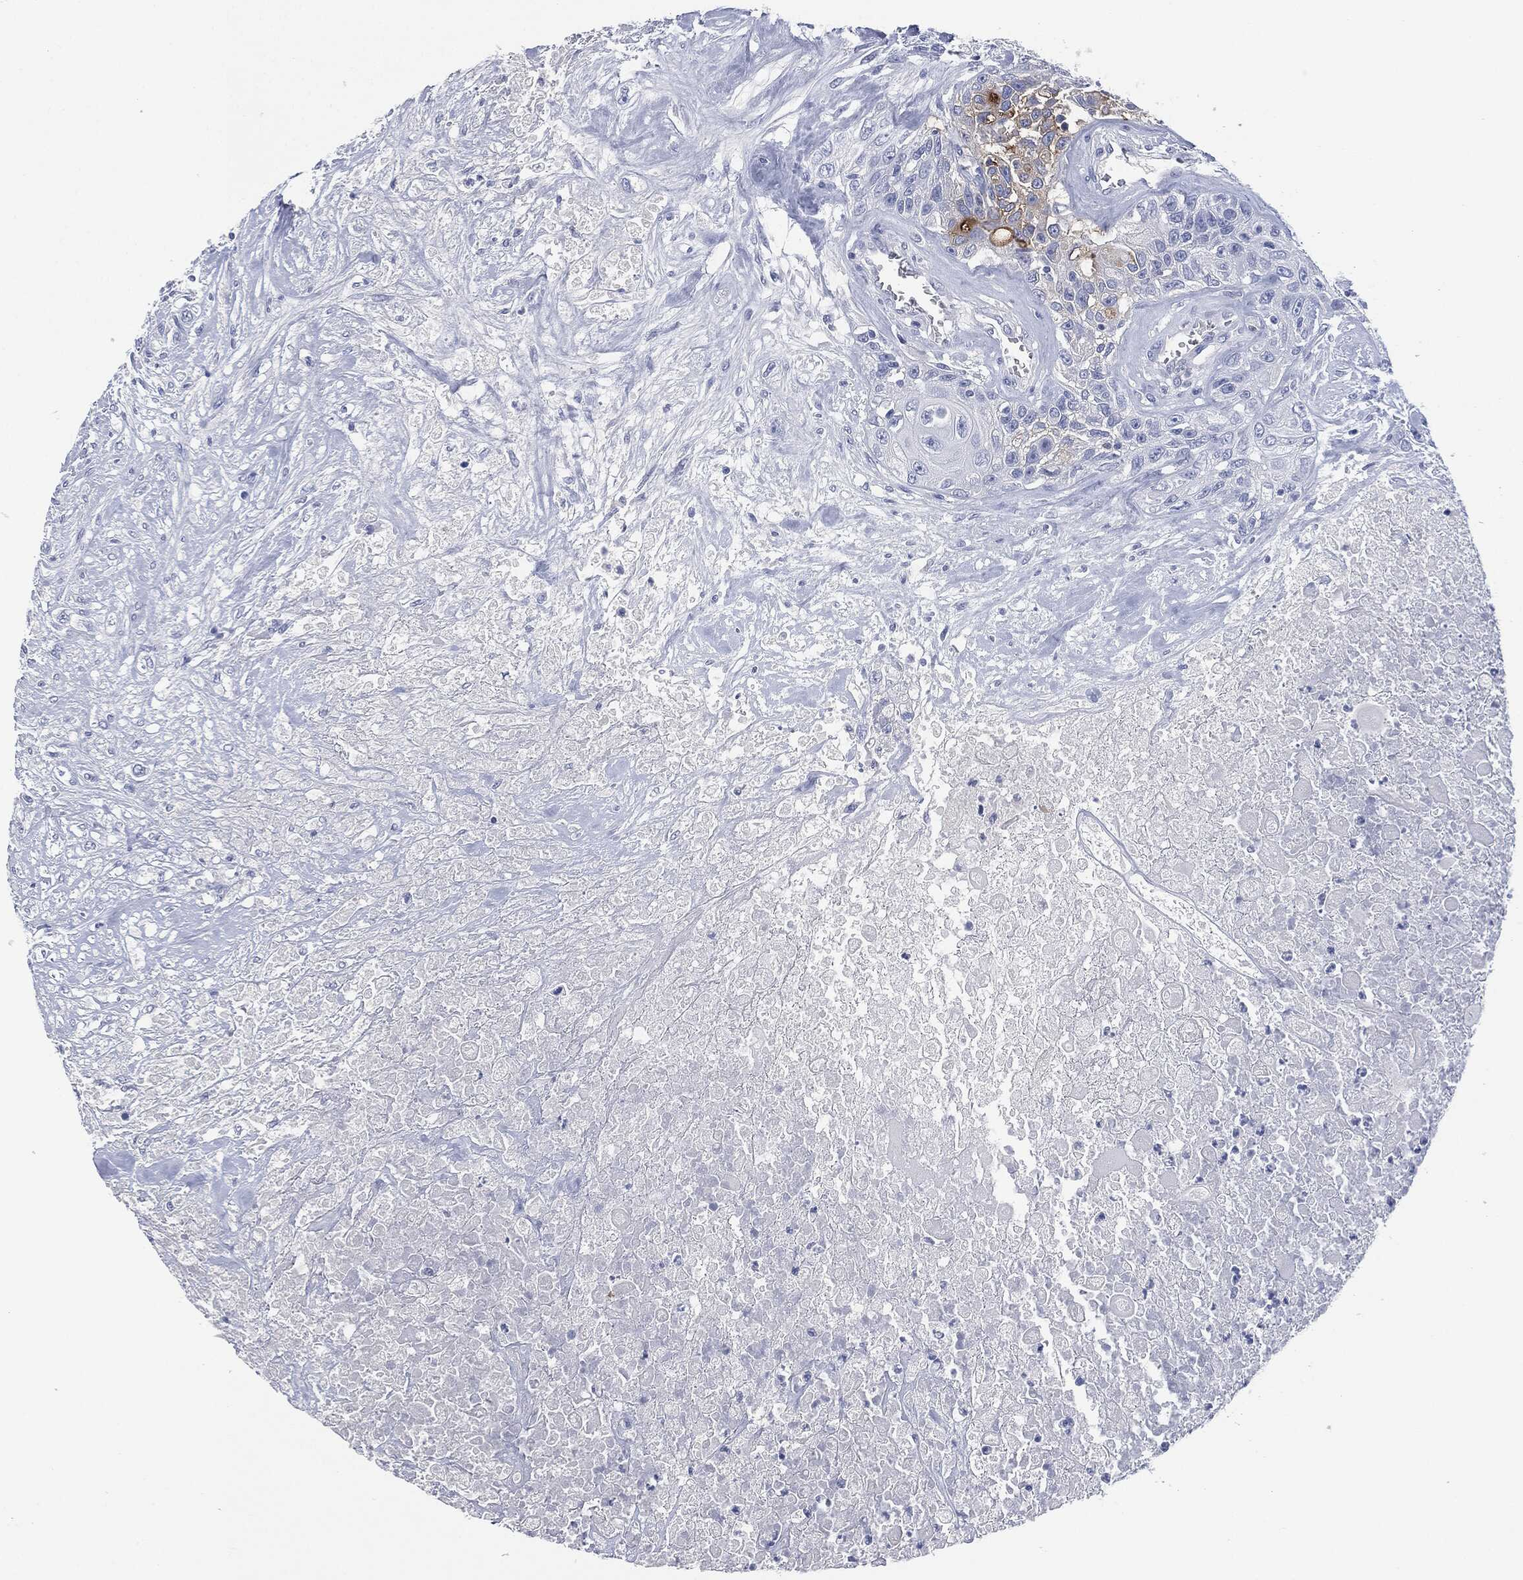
{"staining": {"intensity": "negative", "quantity": "none", "location": "none"}, "tissue": "urothelial cancer", "cell_type": "Tumor cells", "image_type": "cancer", "snomed": [{"axis": "morphology", "description": "Urothelial carcinoma, High grade"}, {"axis": "topography", "description": "Urinary bladder"}], "caption": "This is an immunohistochemistry micrograph of human urothelial carcinoma (high-grade). There is no positivity in tumor cells.", "gene": "MUC16", "patient": {"sex": "female", "age": 56}}